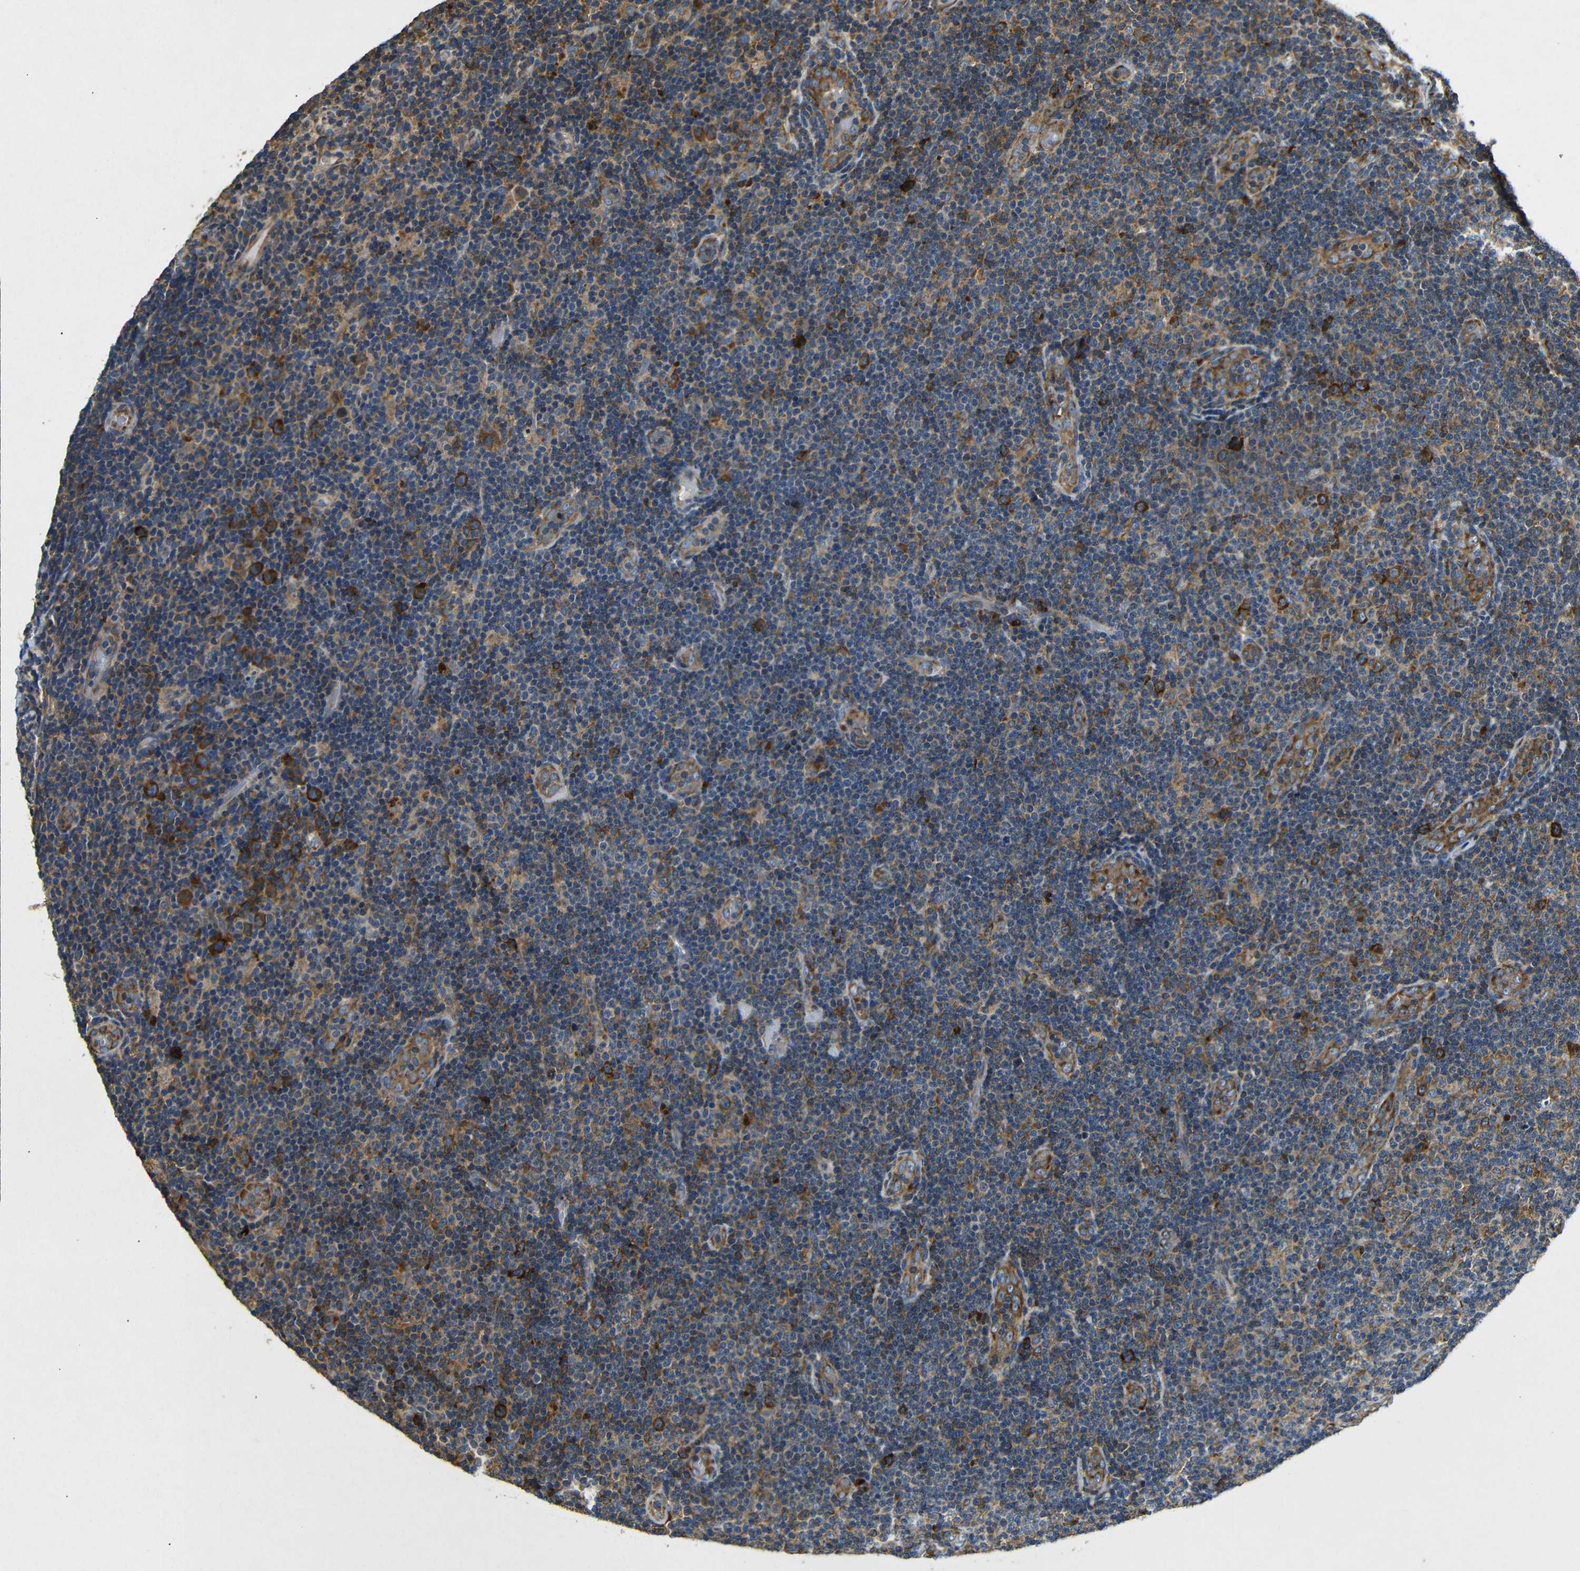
{"staining": {"intensity": "strong", "quantity": "25%-75%", "location": "cytoplasmic/membranous"}, "tissue": "lymphoma", "cell_type": "Tumor cells", "image_type": "cancer", "snomed": [{"axis": "morphology", "description": "Malignant lymphoma, non-Hodgkin's type, Low grade"}, {"axis": "topography", "description": "Lymph node"}], "caption": "A high amount of strong cytoplasmic/membranous expression is present in about 25%-75% of tumor cells in lymphoma tissue.", "gene": "BTF3", "patient": {"sex": "male", "age": 83}}